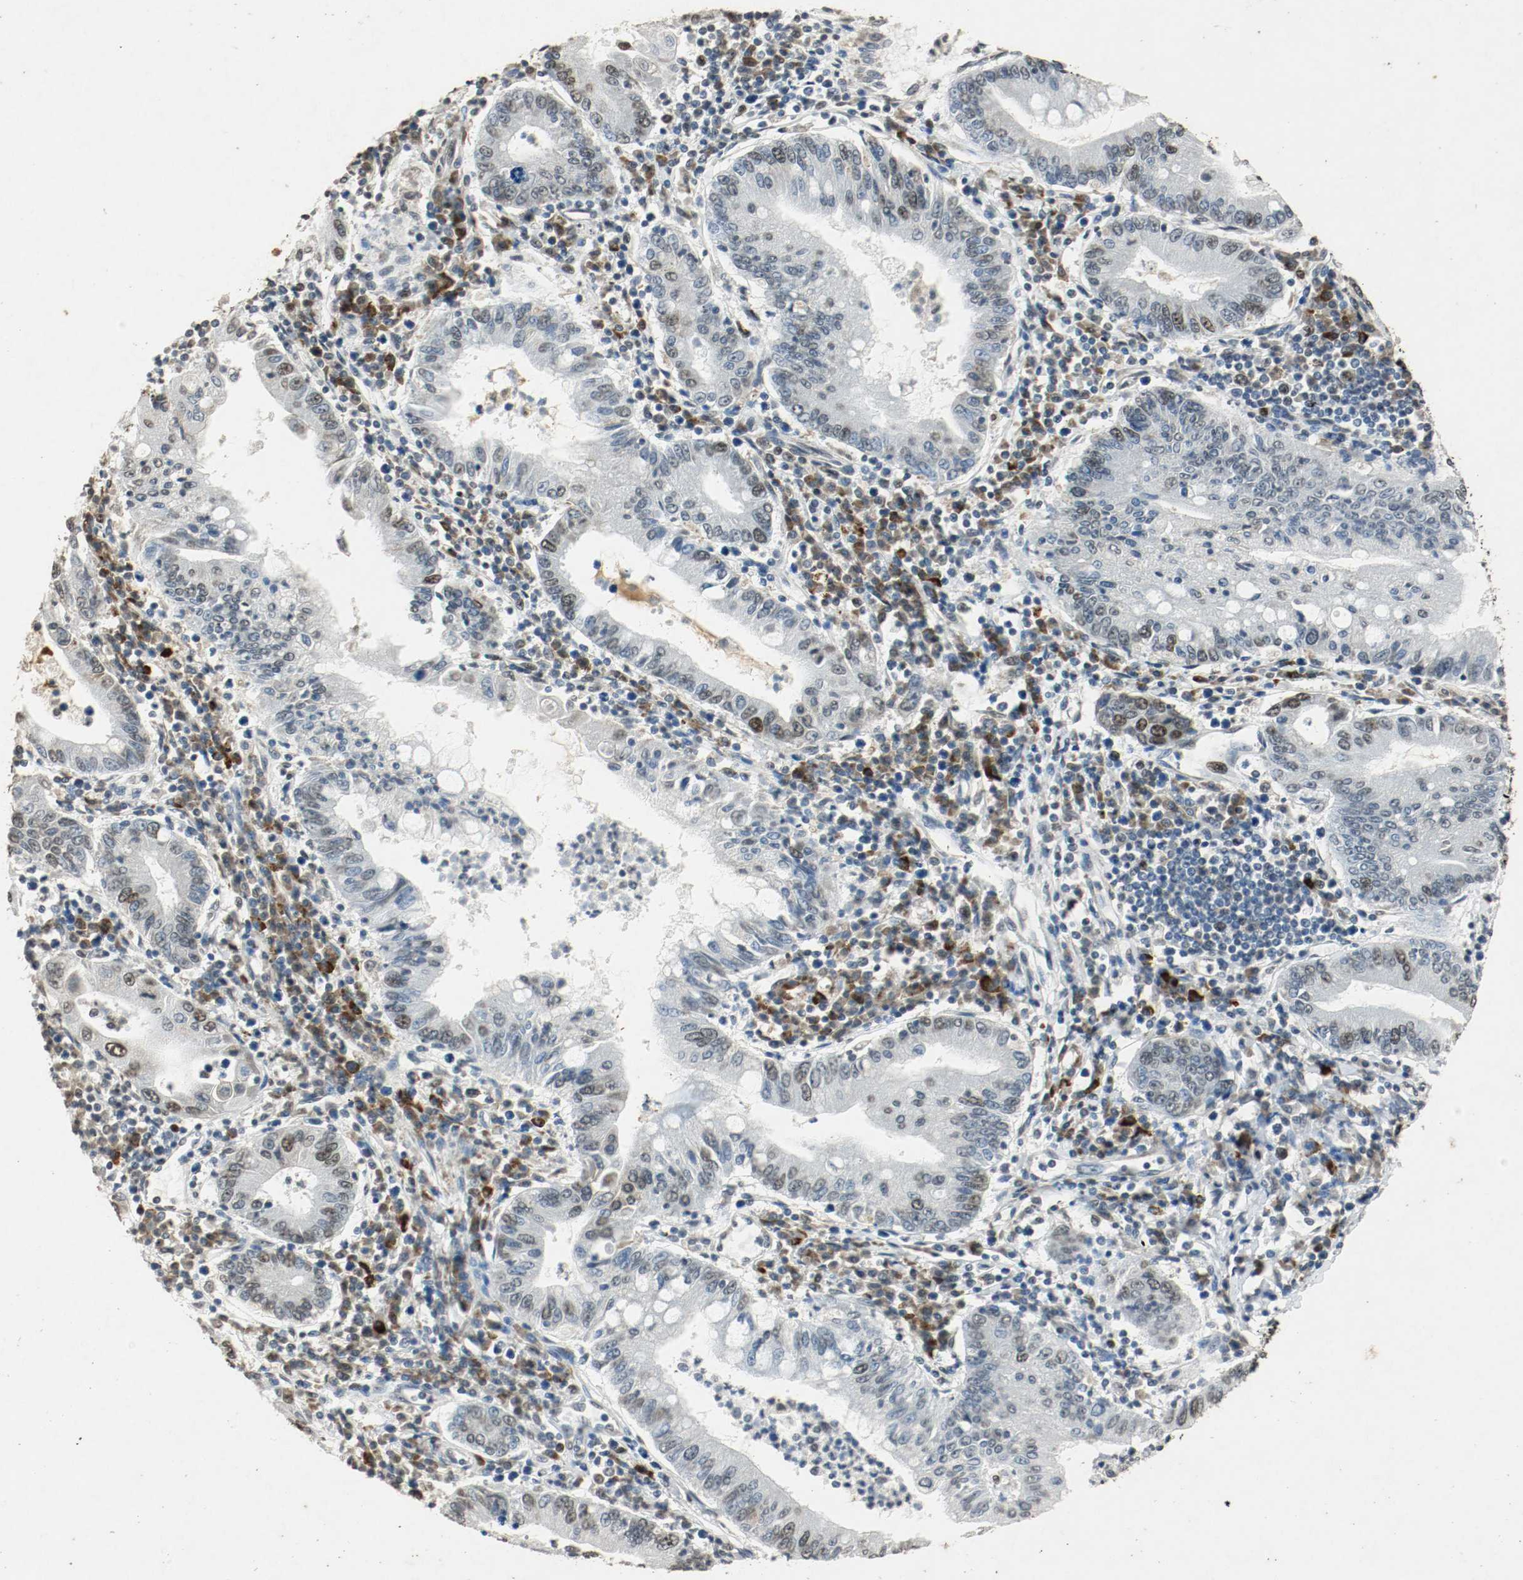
{"staining": {"intensity": "moderate", "quantity": ">75%", "location": "nuclear"}, "tissue": "stomach cancer", "cell_type": "Tumor cells", "image_type": "cancer", "snomed": [{"axis": "morphology", "description": "Normal tissue, NOS"}, {"axis": "morphology", "description": "Adenocarcinoma, NOS"}, {"axis": "topography", "description": "Esophagus"}, {"axis": "topography", "description": "Stomach, upper"}, {"axis": "topography", "description": "Peripheral nerve tissue"}], "caption": "Protein staining by immunohistochemistry reveals moderate nuclear staining in approximately >75% of tumor cells in stomach cancer. (Brightfield microscopy of DAB IHC at high magnification).", "gene": "DNMT1", "patient": {"sex": "male", "age": 62}}